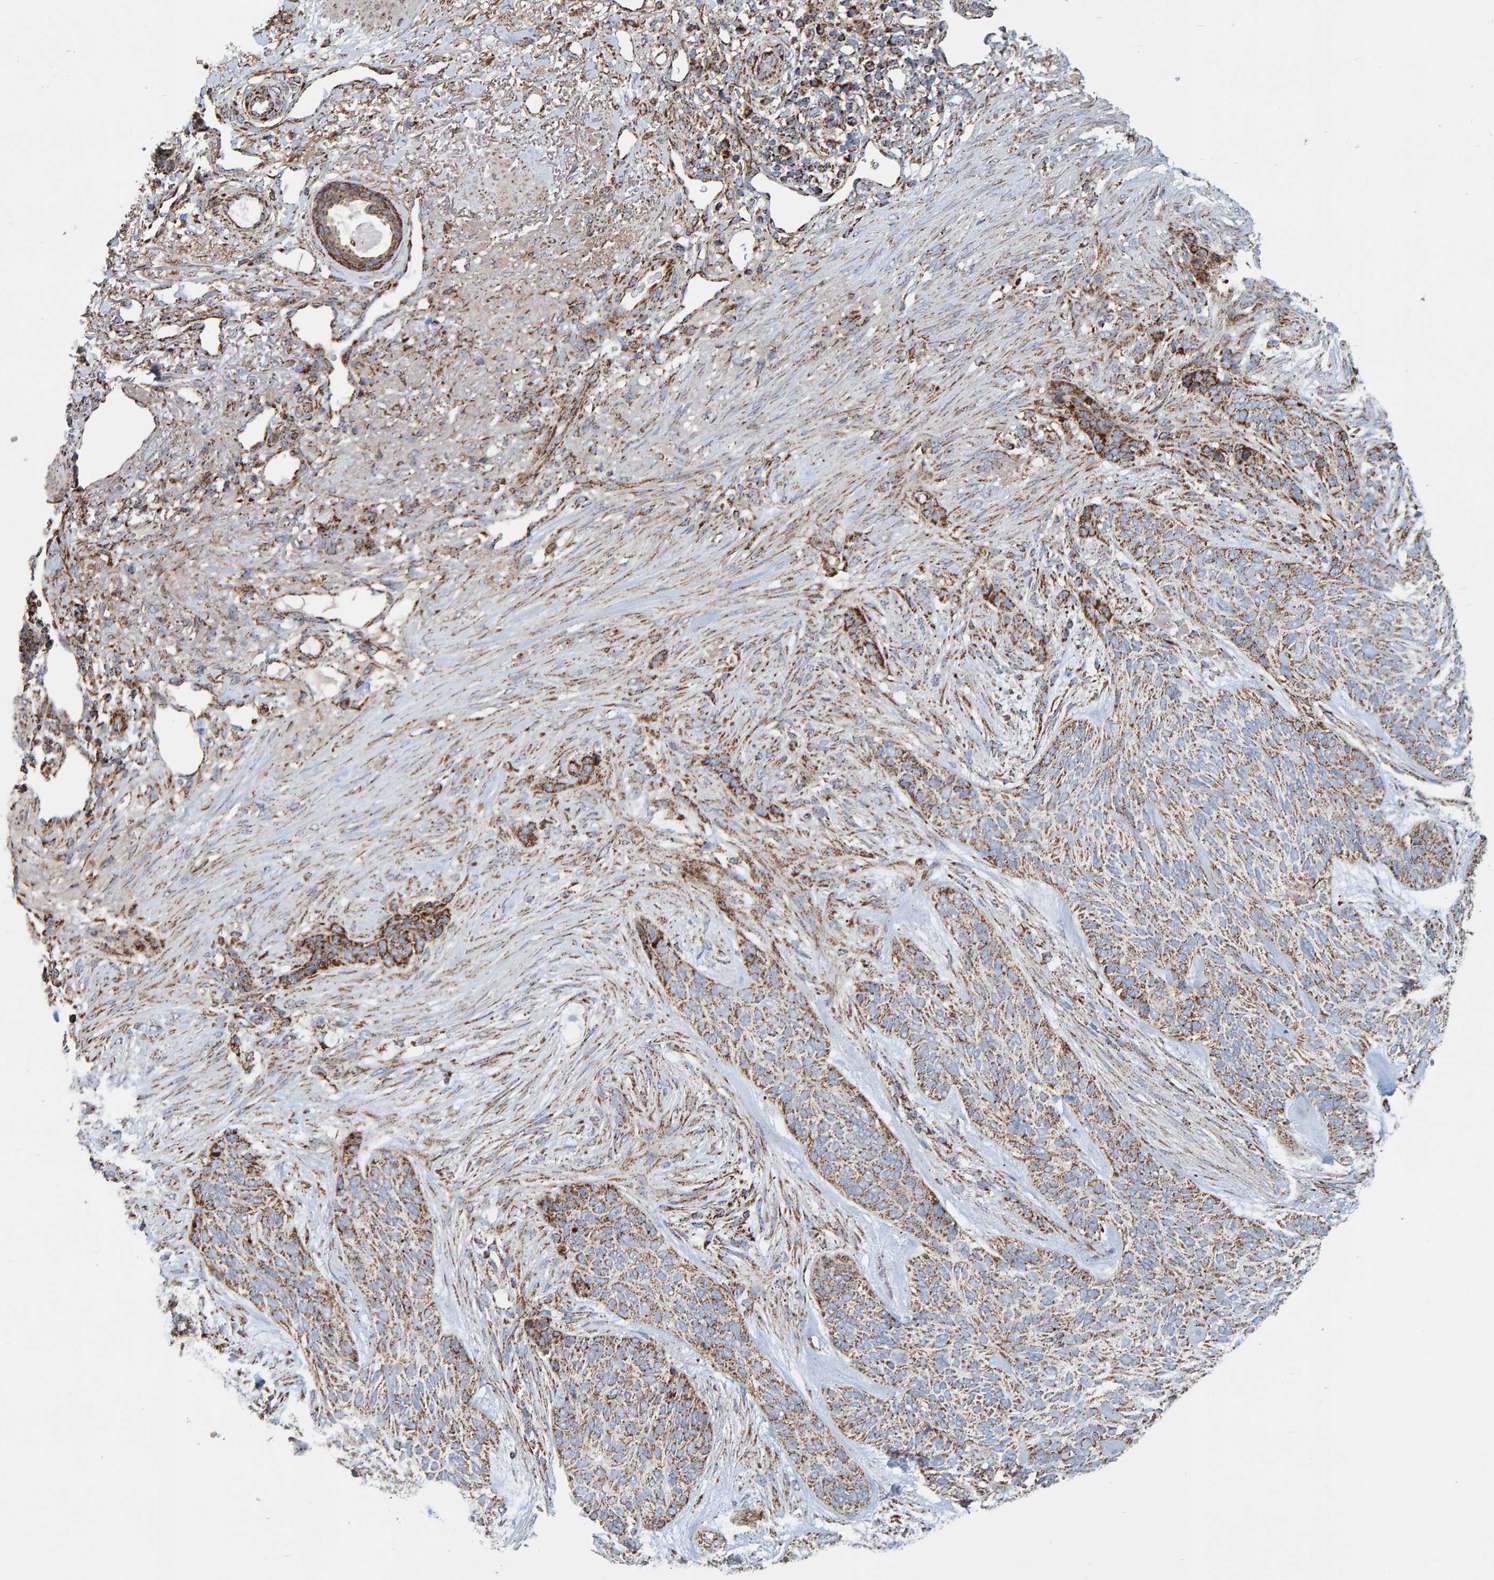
{"staining": {"intensity": "weak", "quantity": ">75%", "location": "cytoplasmic/membranous"}, "tissue": "skin cancer", "cell_type": "Tumor cells", "image_type": "cancer", "snomed": [{"axis": "morphology", "description": "Basal cell carcinoma"}, {"axis": "topography", "description": "Skin"}], "caption": "Protein expression analysis of human skin cancer reveals weak cytoplasmic/membranous staining in approximately >75% of tumor cells.", "gene": "MRPL45", "patient": {"sex": "male", "age": 55}}